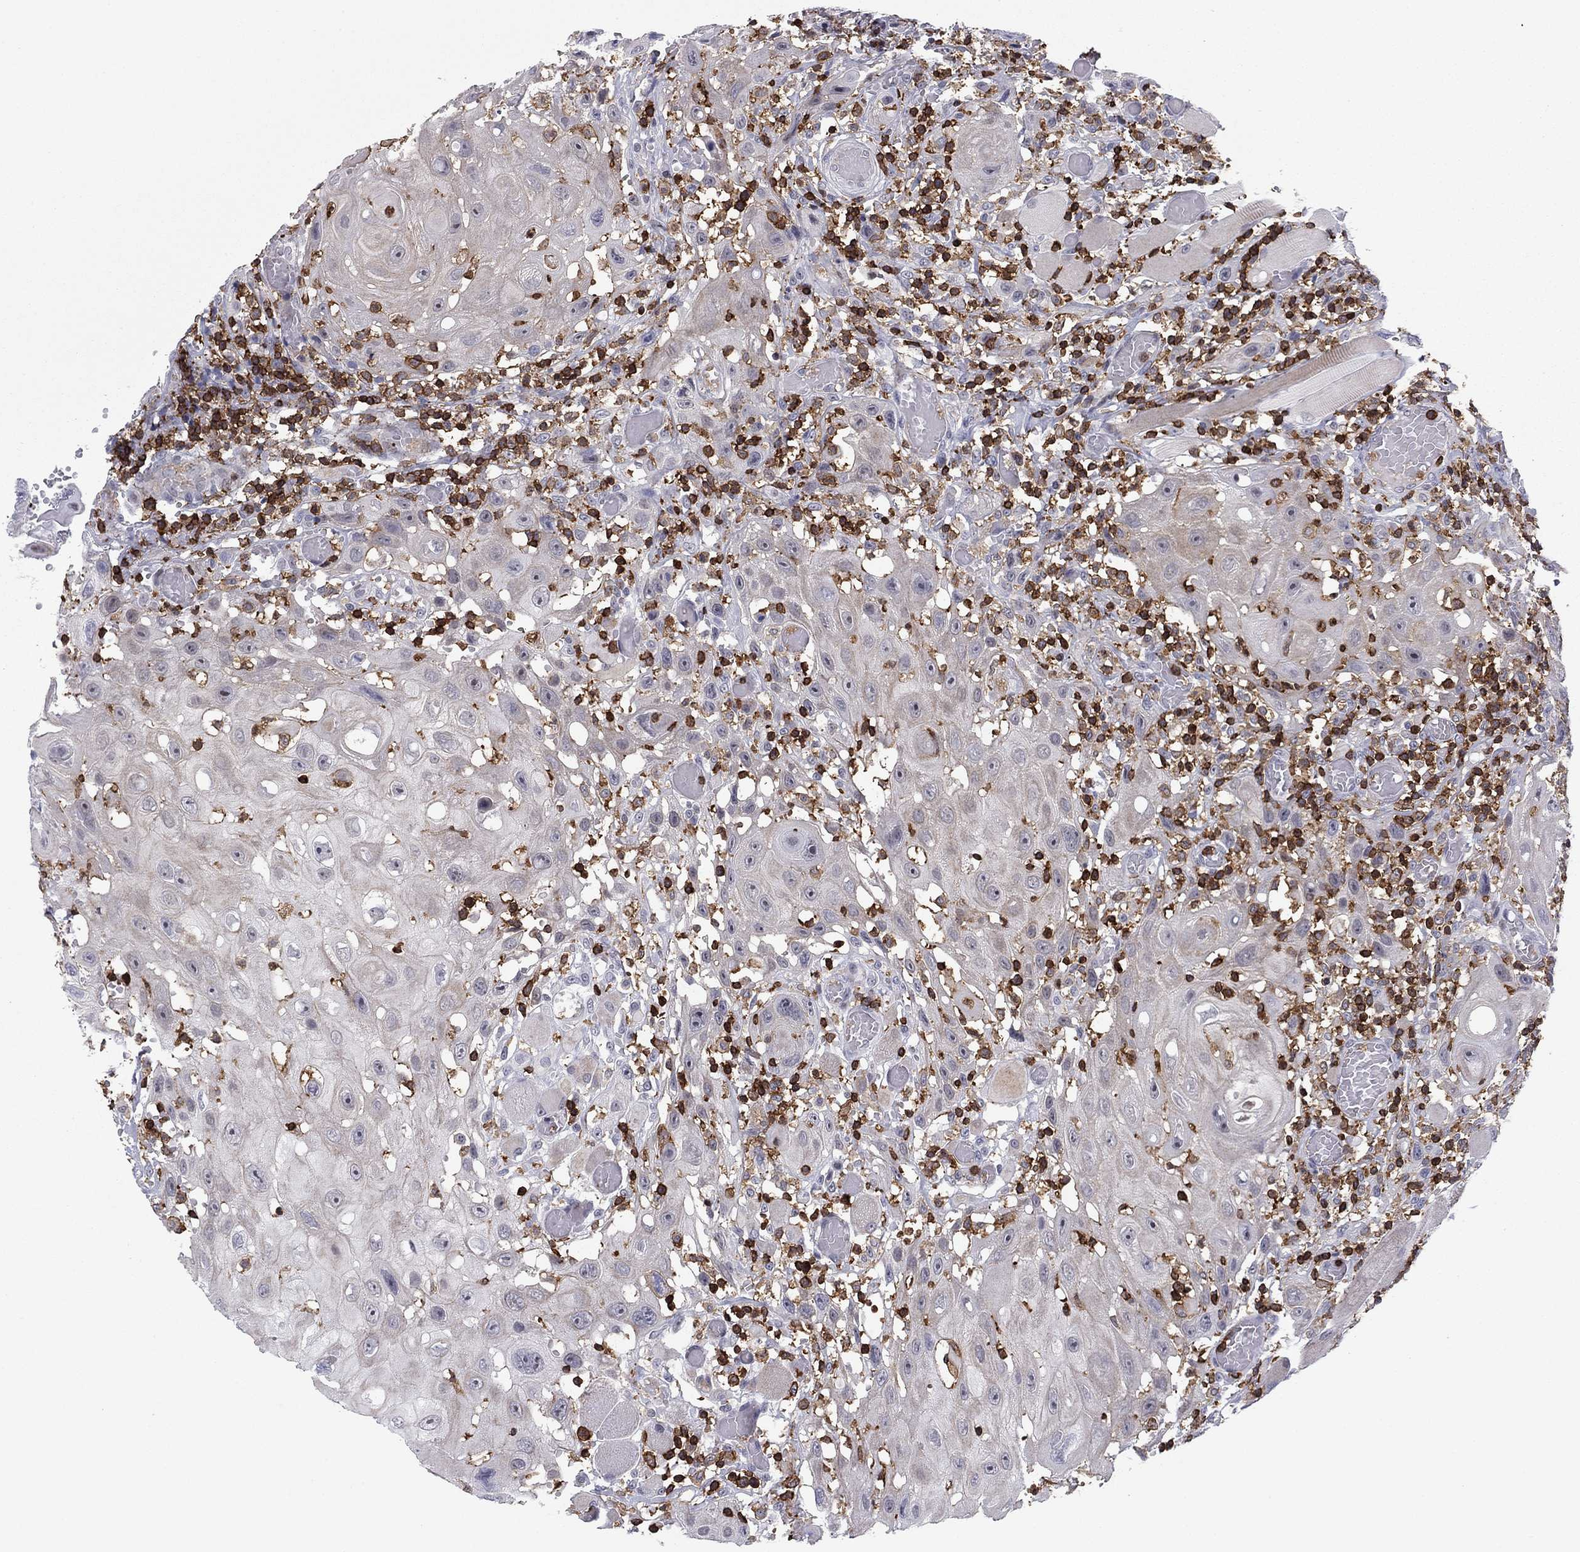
{"staining": {"intensity": "negative", "quantity": "none", "location": "none"}, "tissue": "head and neck cancer", "cell_type": "Tumor cells", "image_type": "cancer", "snomed": [{"axis": "morphology", "description": "Normal tissue, NOS"}, {"axis": "morphology", "description": "Squamous cell carcinoma, NOS"}, {"axis": "topography", "description": "Oral tissue"}, {"axis": "topography", "description": "Head-Neck"}], "caption": "Immunohistochemistry photomicrograph of human head and neck cancer (squamous cell carcinoma) stained for a protein (brown), which displays no positivity in tumor cells.", "gene": "ARHGAP27", "patient": {"sex": "male", "age": 71}}